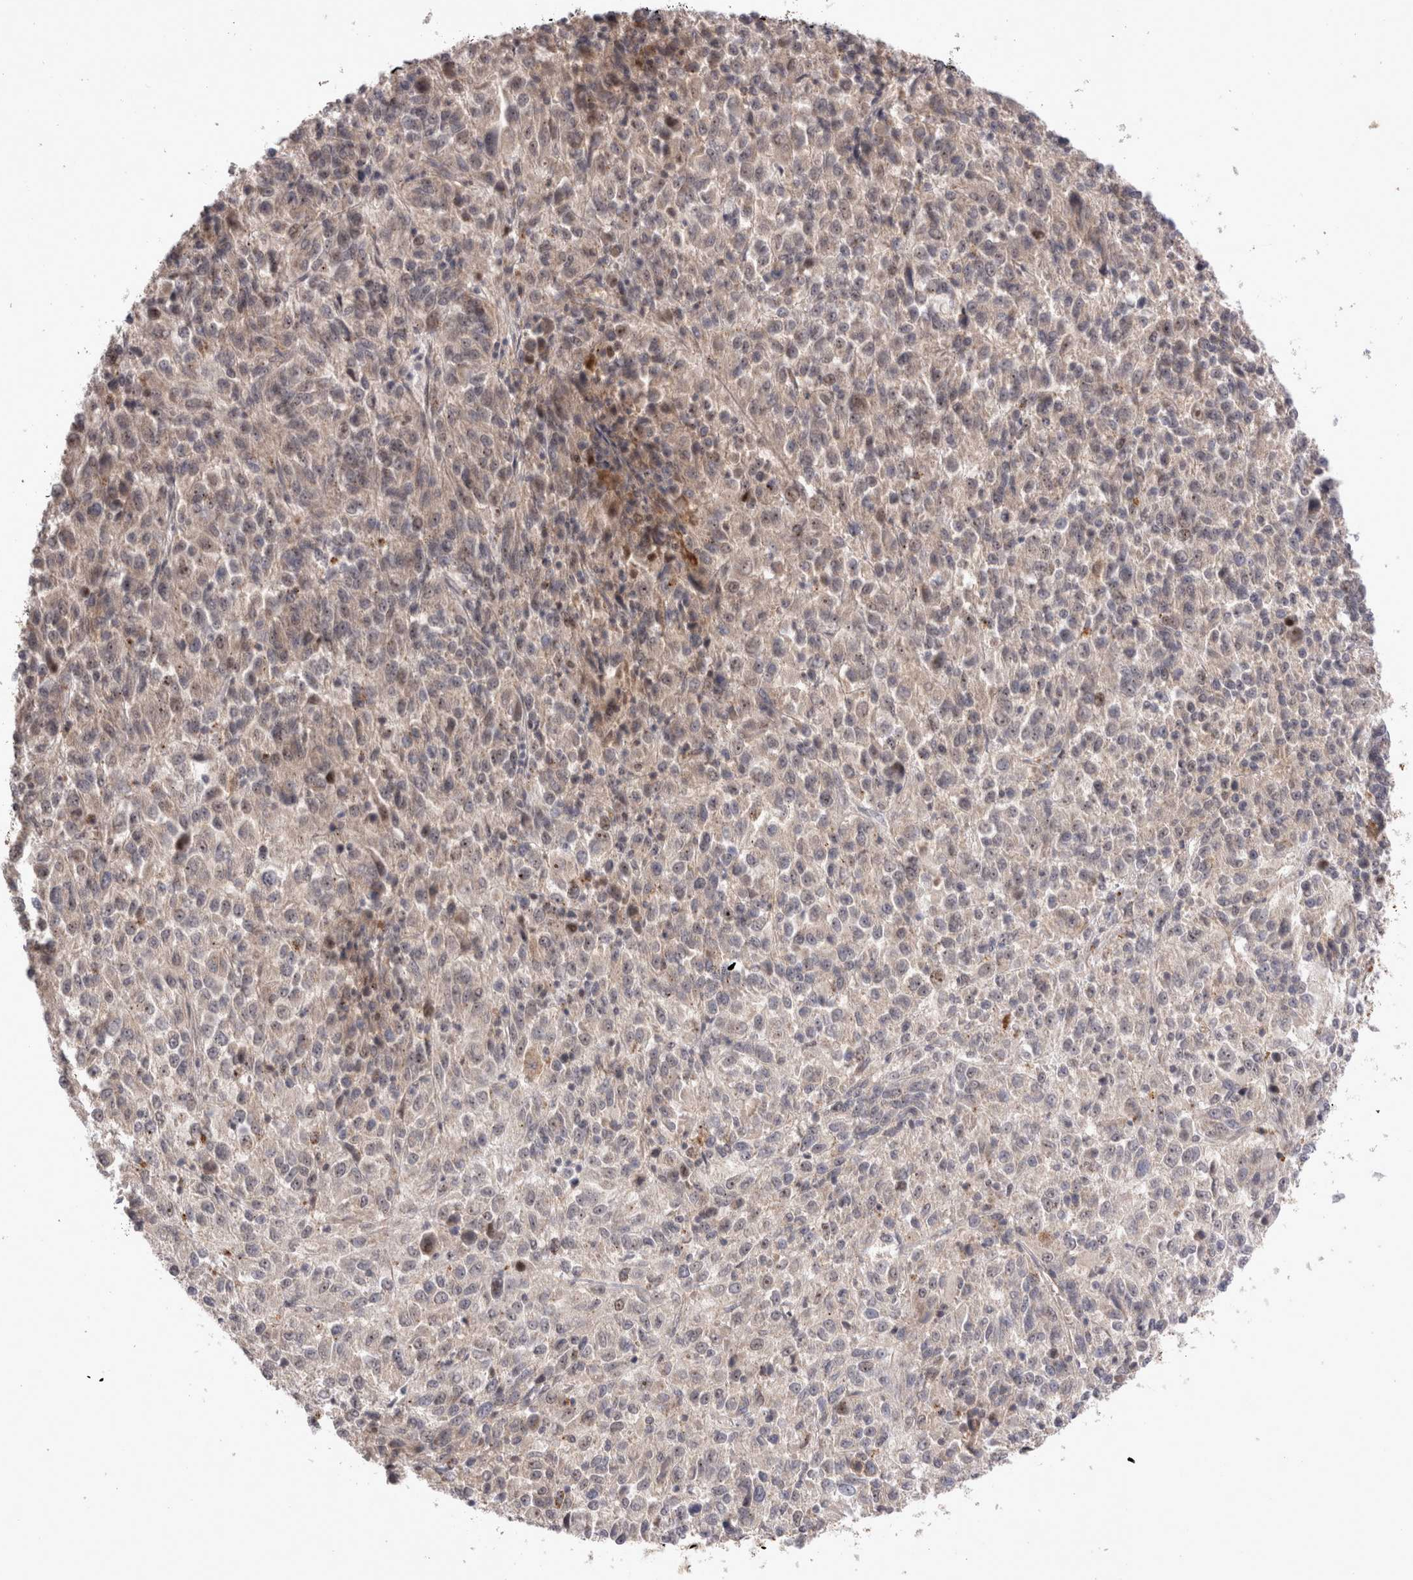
{"staining": {"intensity": "weak", "quantity": "<25%", "location": "nuclear"}, "tissue": "melanoma", "cell_type": "Tumor cells", "image_type": "cancer", "snomed": [{"axis": "morphology", "description": "Malignant melanoma, Metastatic site"}, {"axis": "topography", "description": "Lung"}], "caption": "IHC of melanoma reveals no staining in tumor cells. The staining was performed using DAB to visualize the protein expression in brown, while the nuclei were stained in blue with hematoxylin (Magnification: 20x).", "gene": "STK11", "patient": {"sex": "male", "age": 64}}